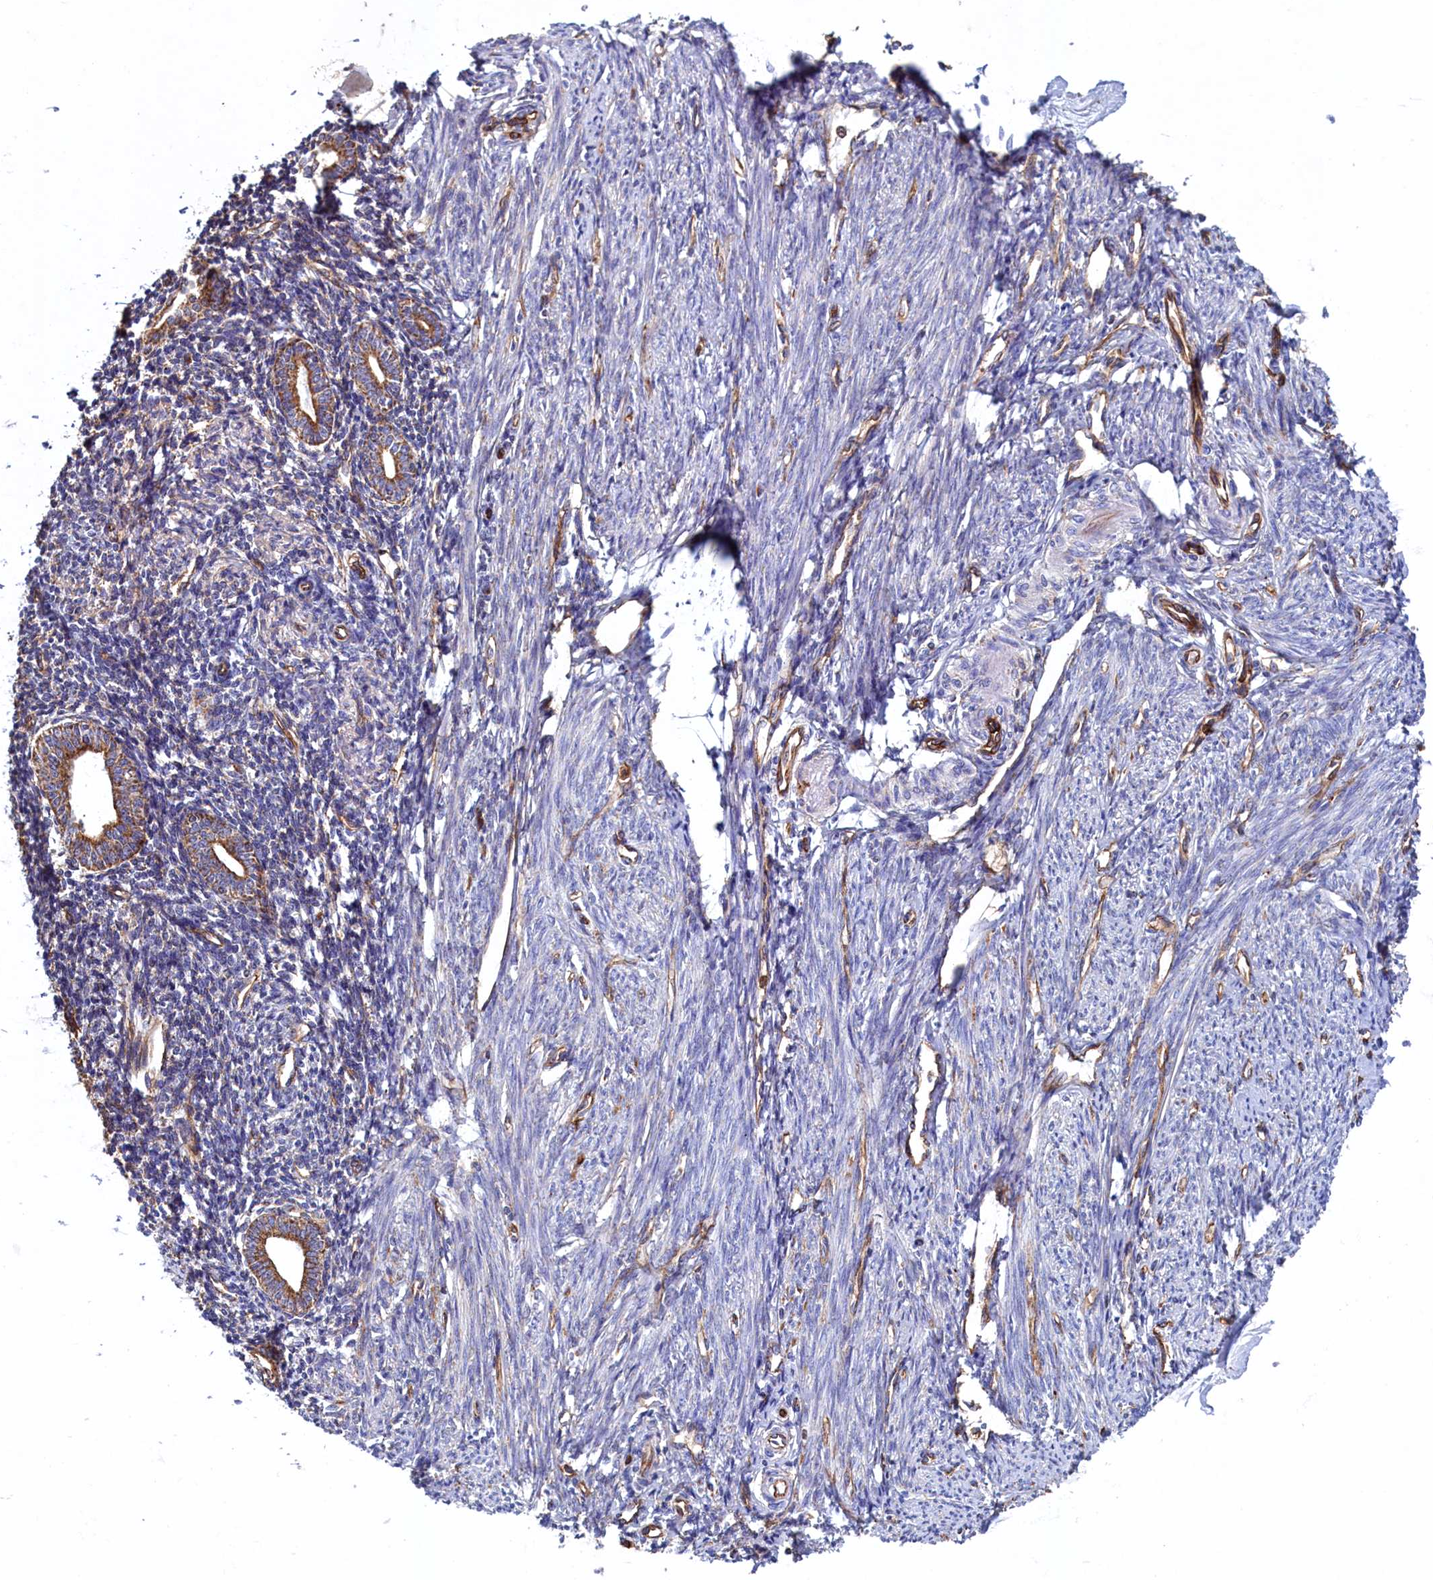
{"staining": {"intensity": "moderate", "quantity": "25%-75%", "location": "cytoplasmic/membranous"}, "tissue": "endometrium", "cell_type": "Cells in endometrial stroma", "image_type": "normal", "snomed": [{"axis": "morphology", "description": "Normal tissue, NOS"}, {"axis": "topography", "description": "Endometrium"}], "caption": "The histopathology image exhibits staining of normal endometrium, revealing moderate cytoplasmic/membranous protein staining (brown color) within cells in endometrial stroma. (Brightfield microscopy of DAB IHC at high magnification).", "gene": "UBE3B", "patient": {"sex": "female", "age": 56}}